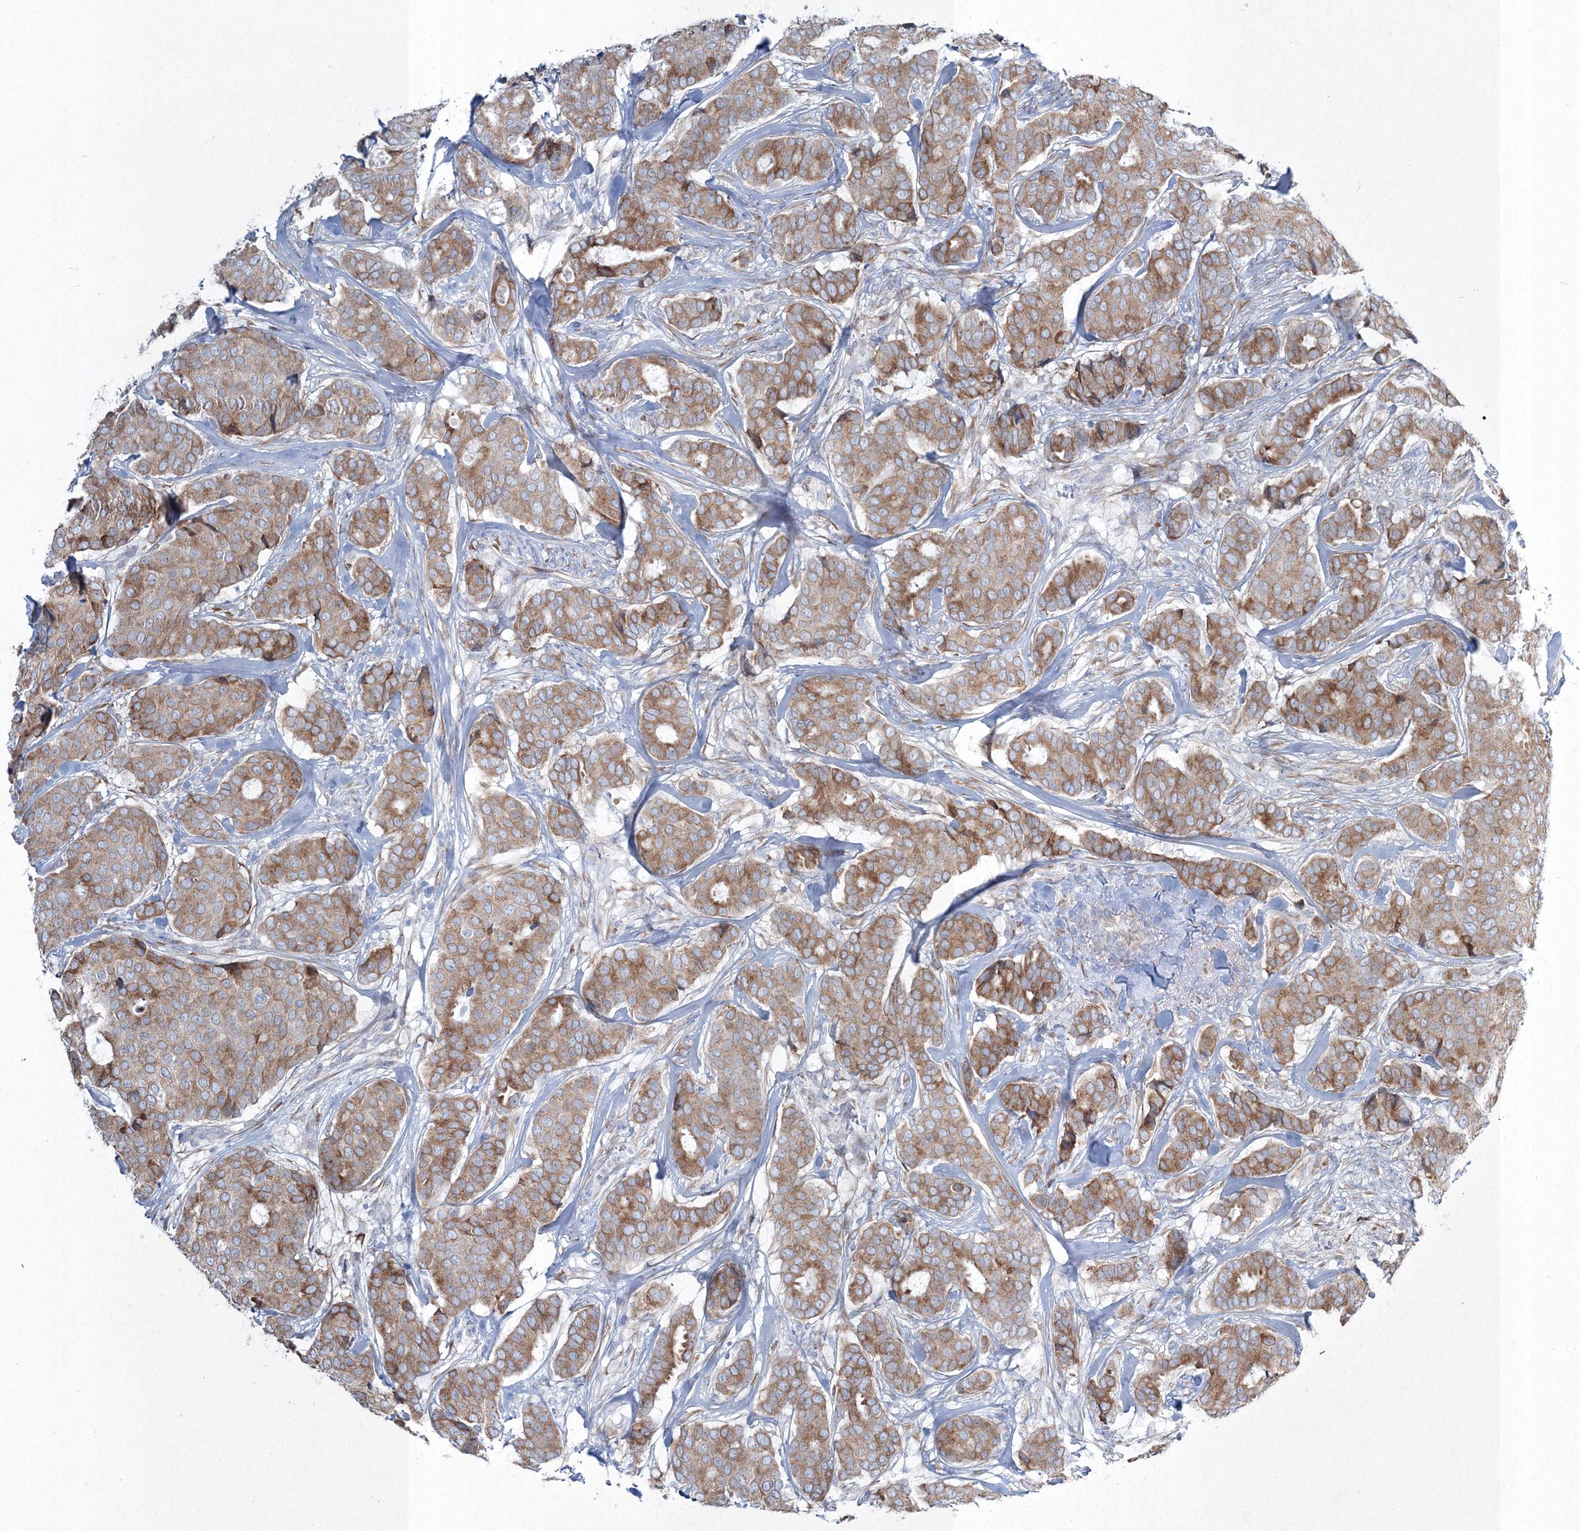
{"staining": {"intensity": "moderate", "quantity": ">75%", "location": "cytoplasmic/membranous"}, "tissue": "breast cancer", "cell_type": "Tumor cells", "image_type": "cancer", "snomed": [{"axis": "morphology", "description": "Duct carcinoma"}, {"axis": "topography", "description": "Breast"}], "caption": "This is a micrograph of immunohistochemistry (IHC) staining of infiltrating ductal carcinoma (breast), which shows moderate staining in the cytoplasmic/membranous of tumor cells.", "gene": "RCN1", "patient": {"sex": "female", "age": 75}}